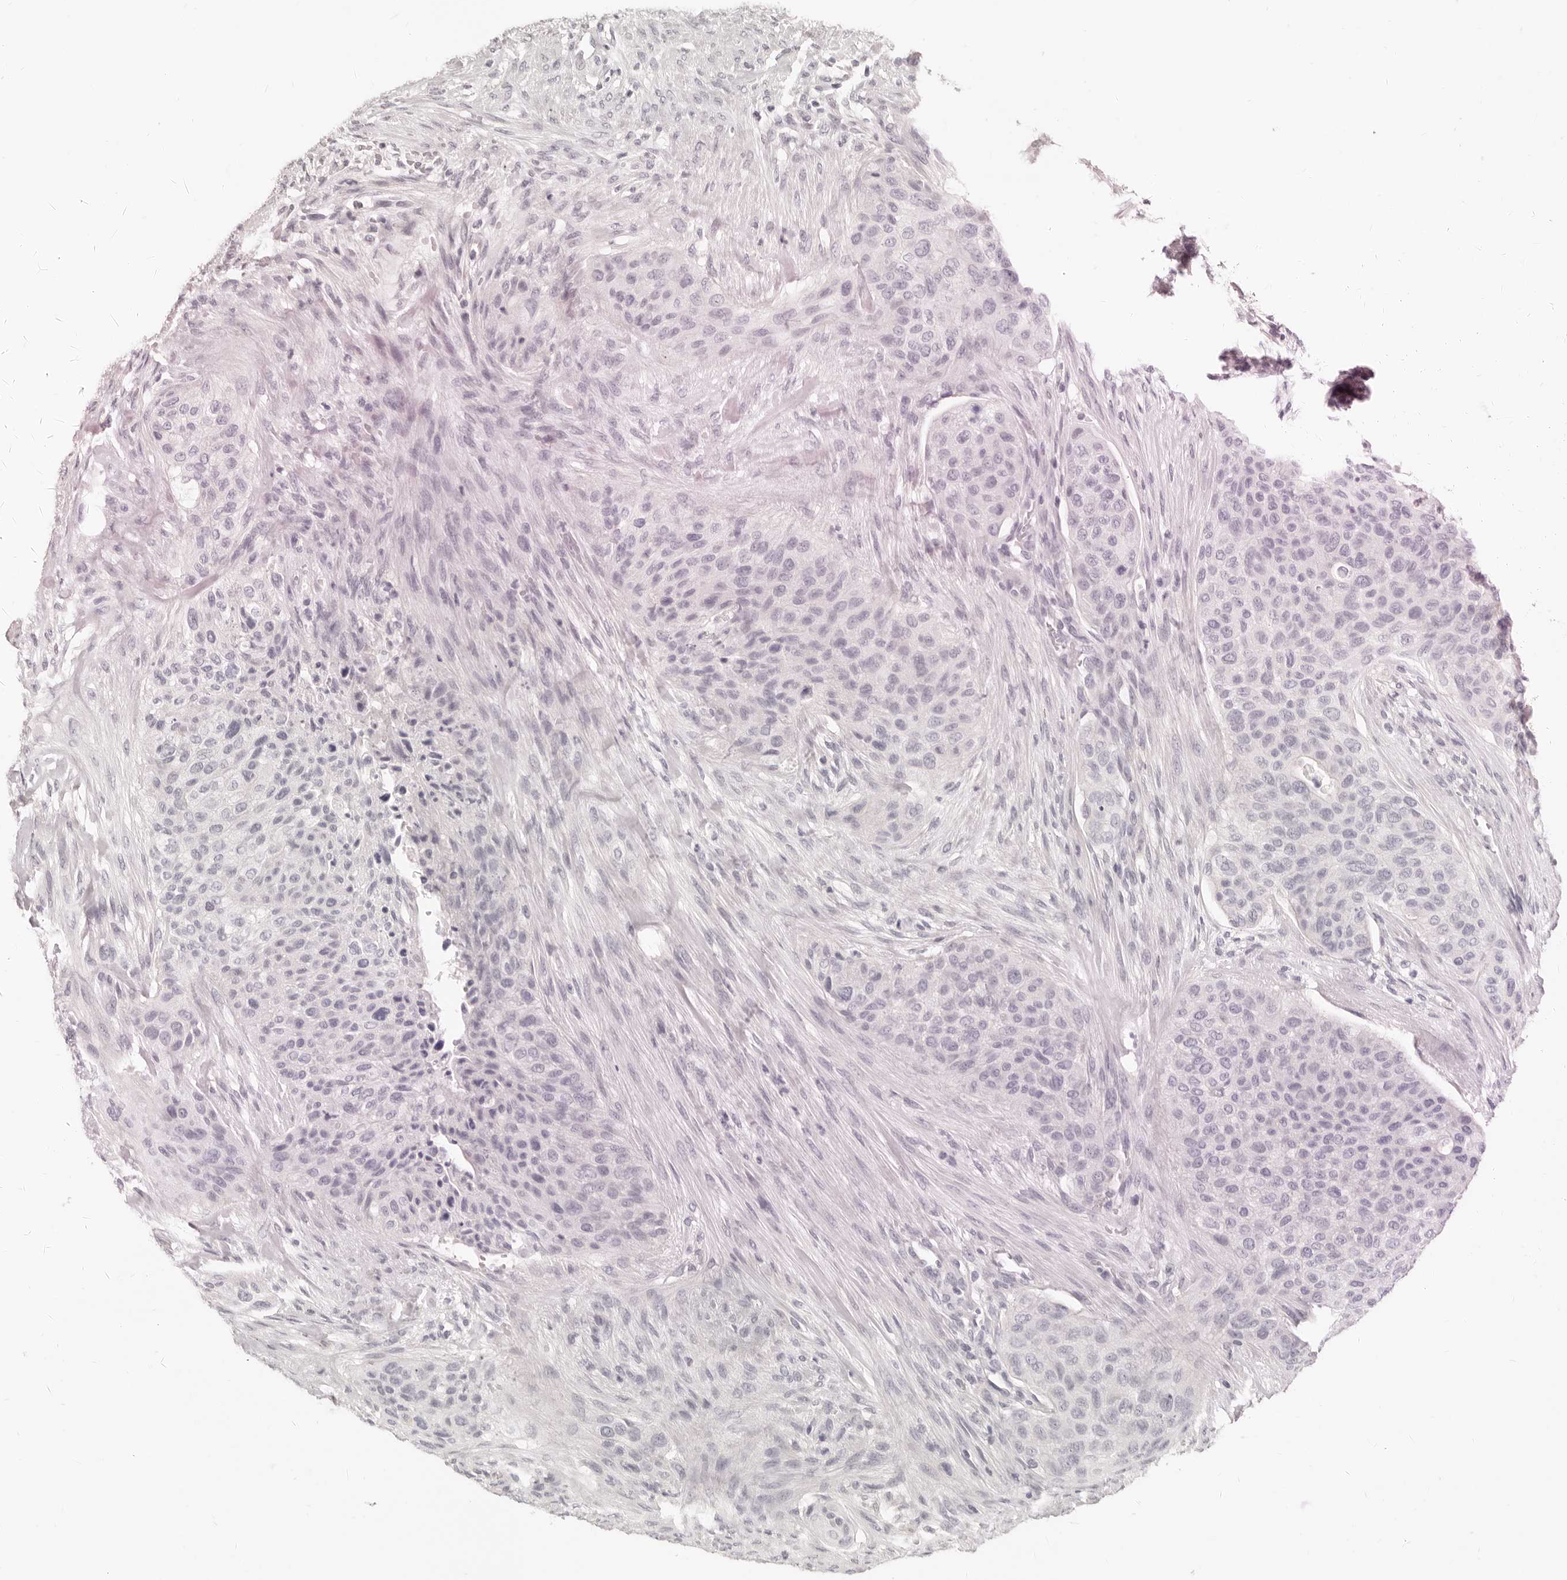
{"staining": {"intensity": "negative", "quantity": "none", "location": "none"}, "tissue": "urothelial cancer", "cell_type": "Tumor cells", "image_type": "cancer", "snomed": [{"axis": "morphology", "description": "Urothelial carcinoma, High grade"}, {"axis": "topography", "description": "Urinary bladder"}], "caption": "Immunohistochemical staining of human urothelial cancer shows no significant staining in tumor cells.", "gene": "FABP1", "patient": {"sex": "male", "age": 35}}